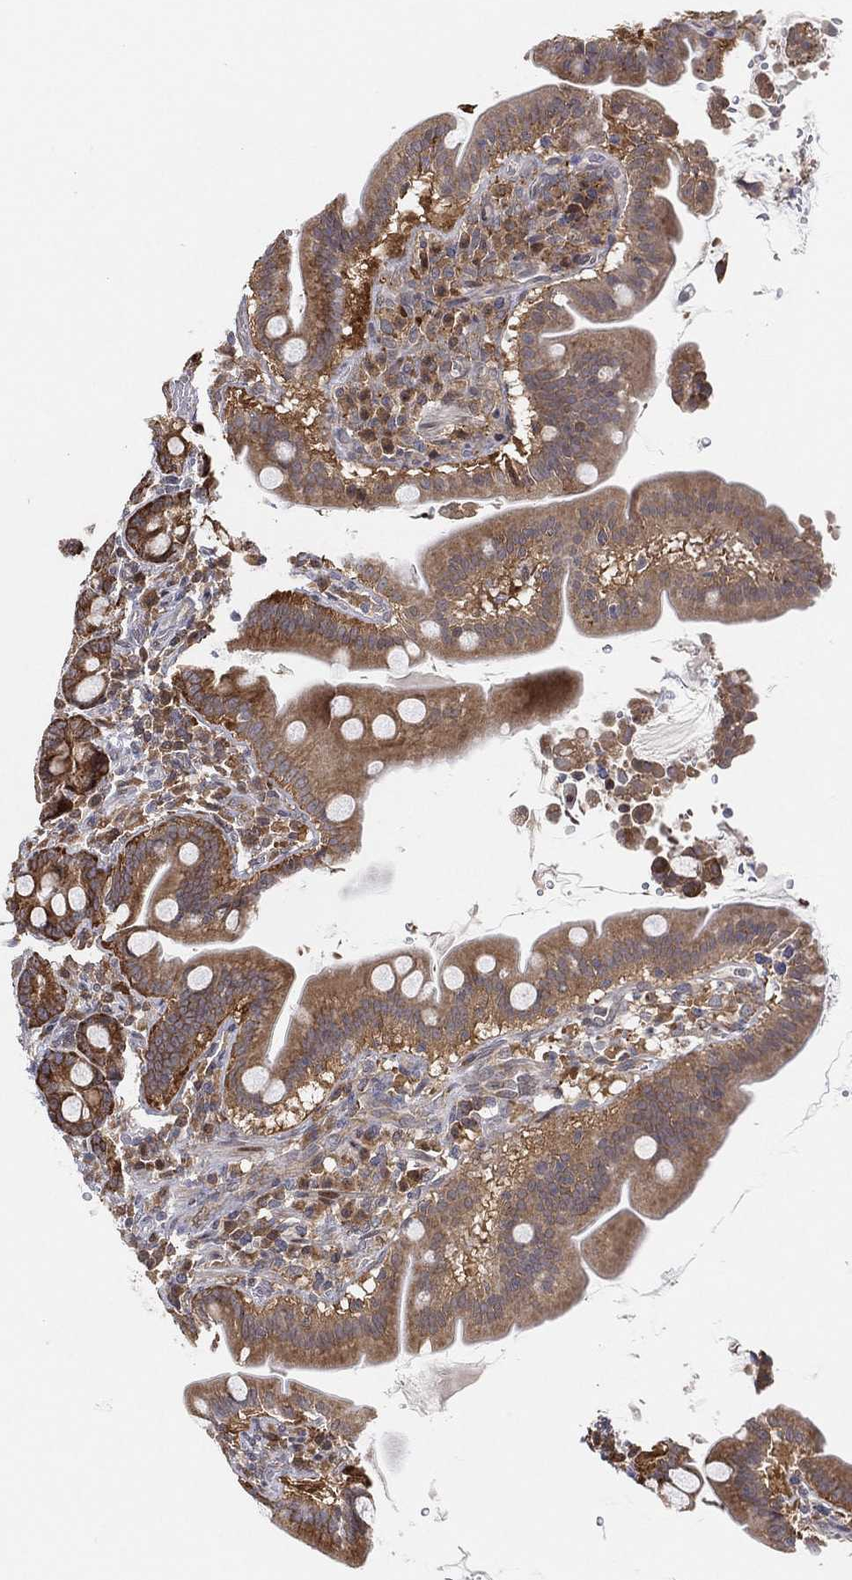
{"staining": {"intensity": "moderate", "quantity": "25%-75%", "location": "cytoplasmic/membranous"}, "tissue": "small intestine", "cell_type": "Glandular cells", "image_type": "normal", "snomed": [{"axis": "morphology", "description": "Normal tissue, NOS"}, {"axis": "topography", "description": "Small intestine"}], "caption": "The histopathology image reveals immunohistochemical staining of unremarkable small intestine. There is moderate cytoplasmic/membranous staining is appreciated in approximately 25%-75% of glandular cells.", "gene": "TMTC4", "patient": {"sex": "male", "age": 26}}